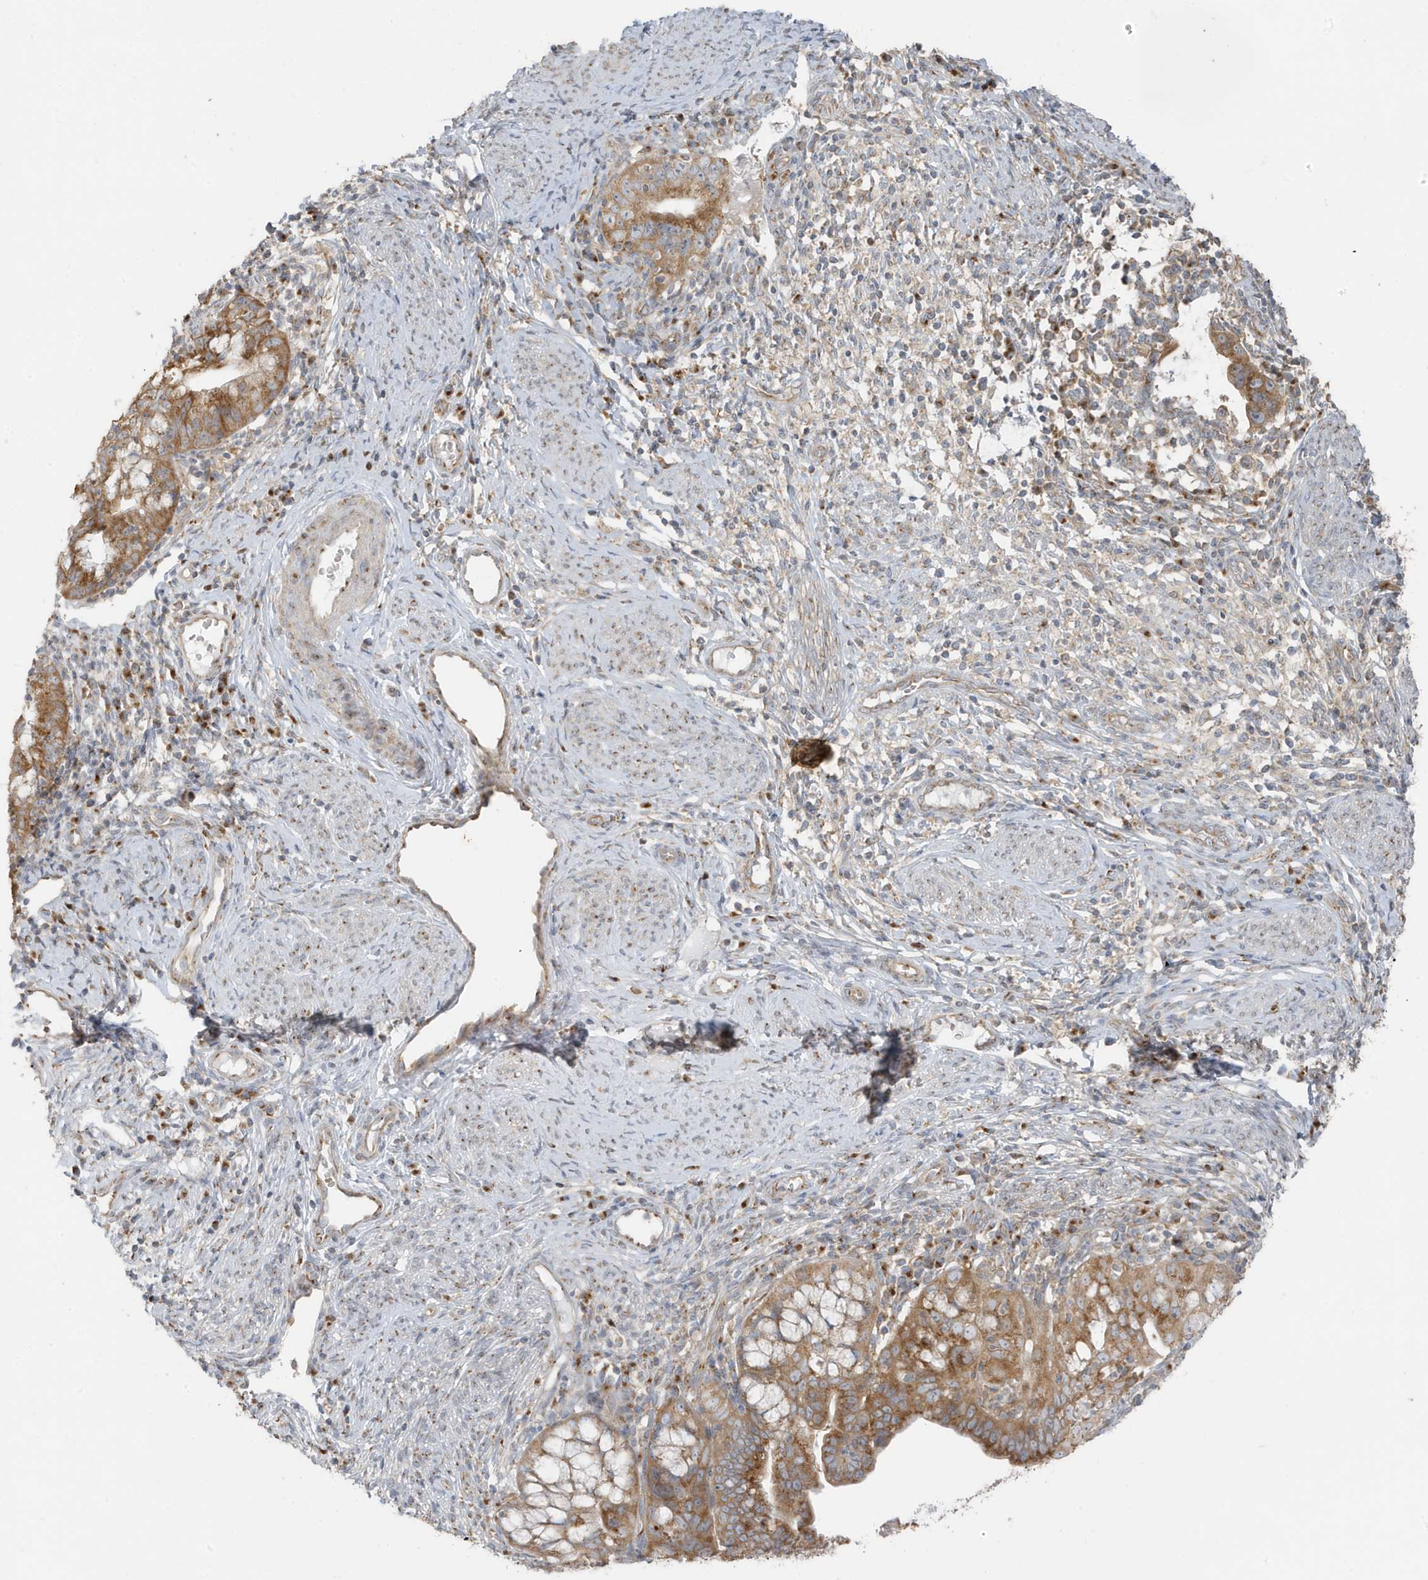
{"staining": {"intensity": "moderate", "quantity": ">75%", "location": "cytoplasmic/membranous"}, "tissue": "cervical cancer", "cell_type": "Tumor cells", "image_type": "cancer", "snomed": [{"axis": "morphology", "description": "Adenocarcinoma, NOS"}, {"axis": "topography", "description": "Cervix"}], "caption": "This micrograph reveals immunohistochemistry (IHC) staining of human adenocarcinoma (cervical), with medium moderate cytoplasmic/membranous positivity in approximately >75% of tumor cells.", "gene": "GOLGA4", "patient": {"sex": "female", "age": 36}}